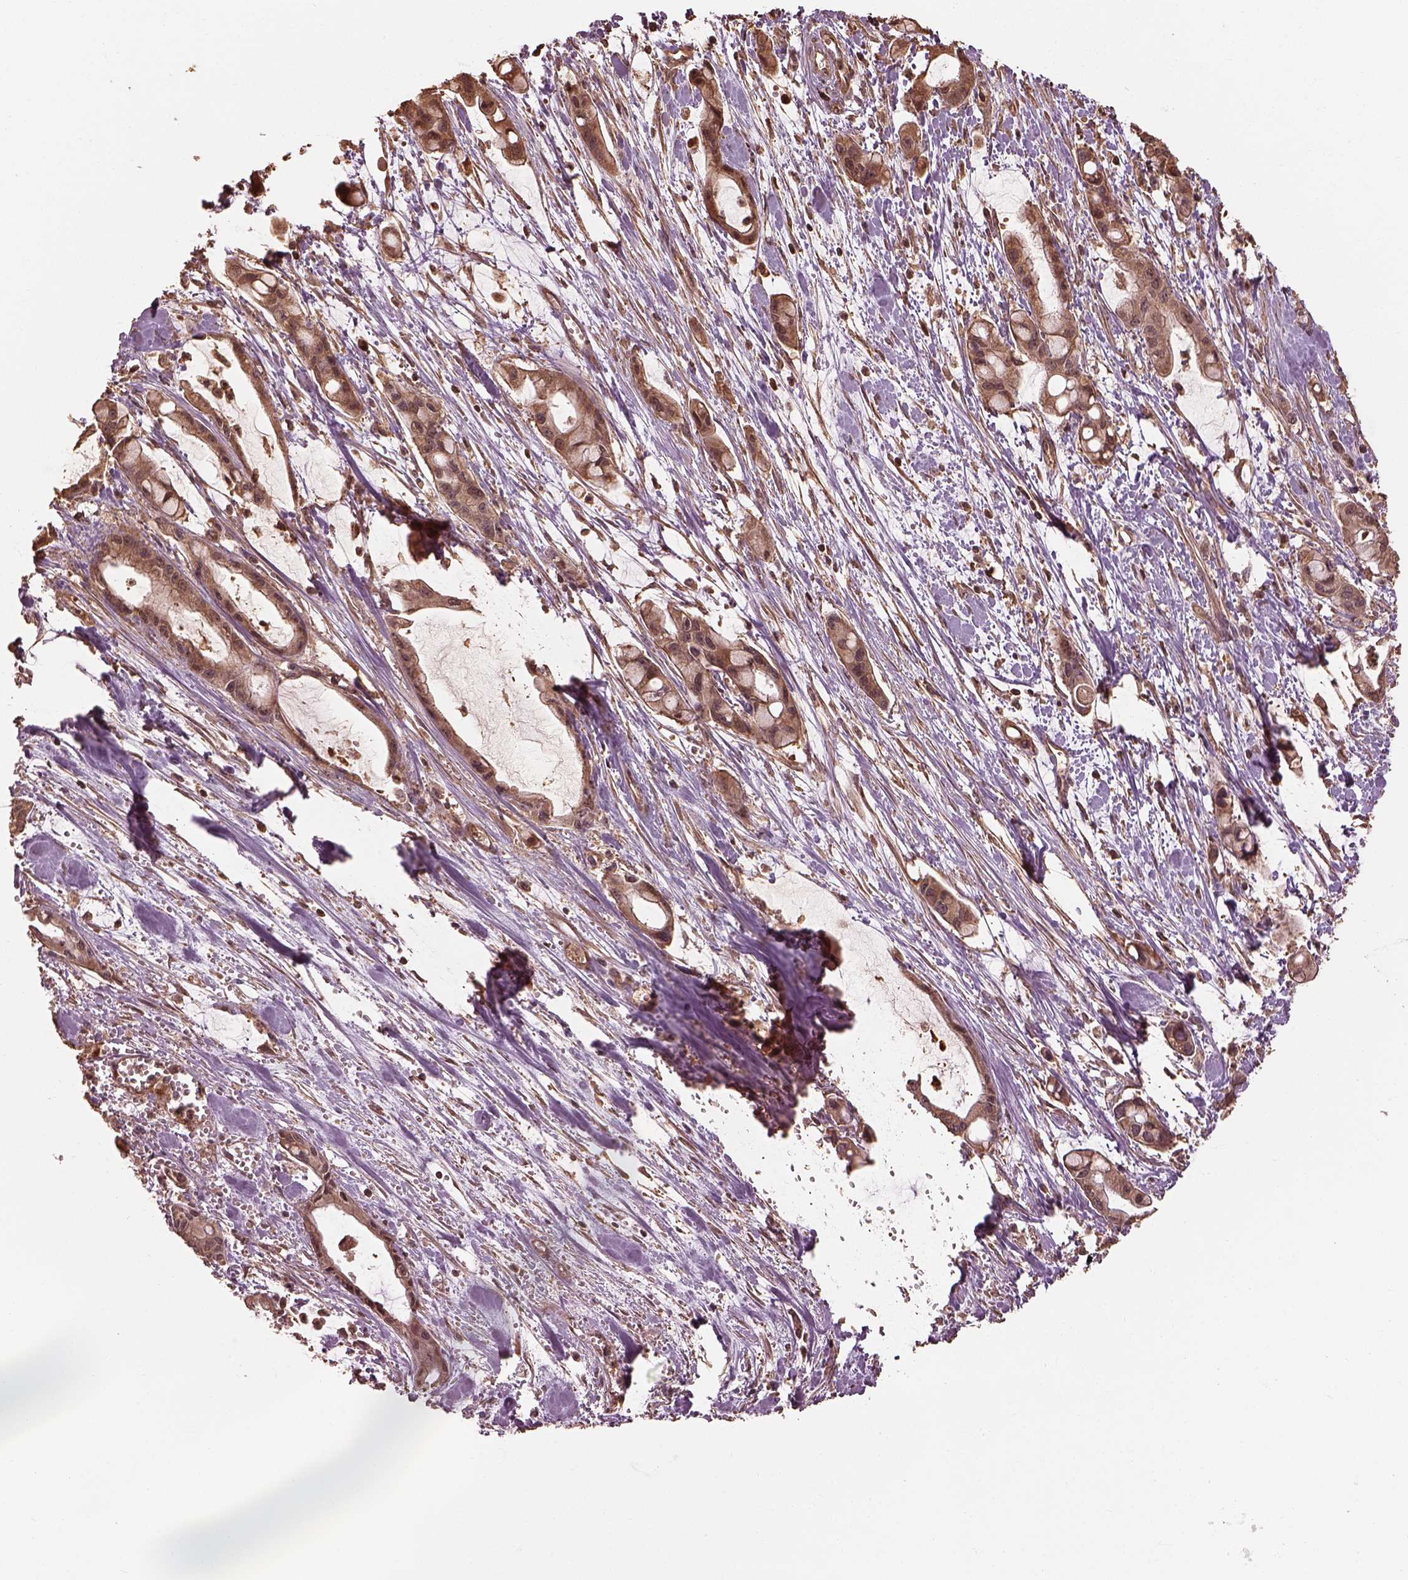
{"staining": {"intensity": "moderate", "quantity": ">75%", "location": "cytoplasmic/membranous"}, "tissue": "pancreatic cancer", "cell_type": "Tumor cells", "image_type": "cancer", "snomed": [{"axis": "morphology", "description": "Adenocarcinoma, NOS"}, {"axis": "topography", "description": "Pancreas"}], "caption": "High-power microscopy captured an IHC image of adenocarcinoma (pancreatic), revealing moderate cytoplasmic/membranous staining in about >75% of tumor cells.", "gene": "METTL4", "patient": {"sex": "male", "age": 48}}